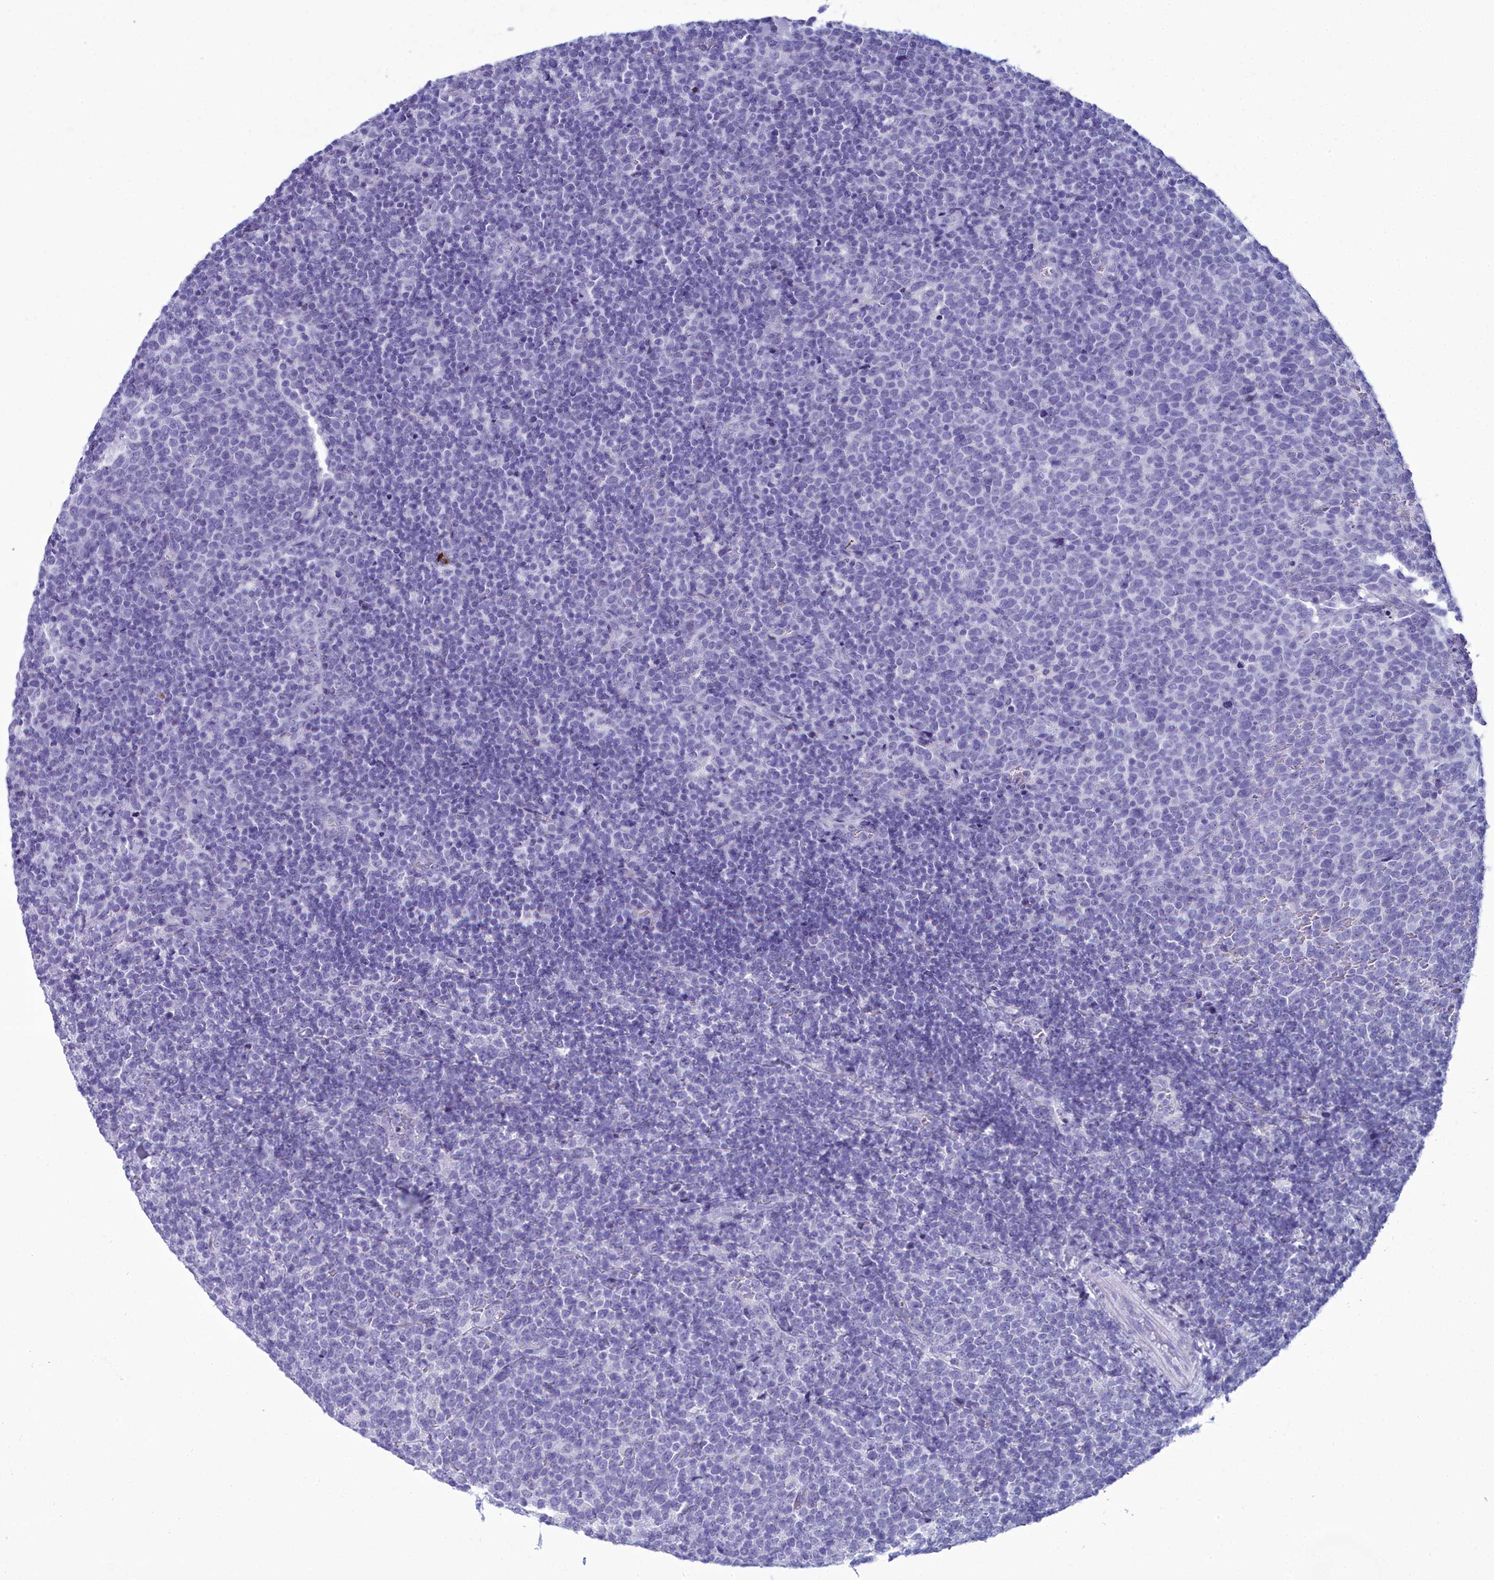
{"staining": {"intensity": "negative", "quantity": "none", "location": "none"}, "tissue": "lymphoma", "cell_type": "Tumor cells", "image_type": "cancer", "snomed": [{"axis": "morphology", "description": "Malignant lymphoma, non-Hodgkin's type, High grade"}, {"axis": "topography", "description": "Lymph node"}], "caption": "Human lymphoma stained for a protein using IHC shows no staining in tumor cells.", "gene": "MAP6", "patient": {"sex": "male", "age": 61}}